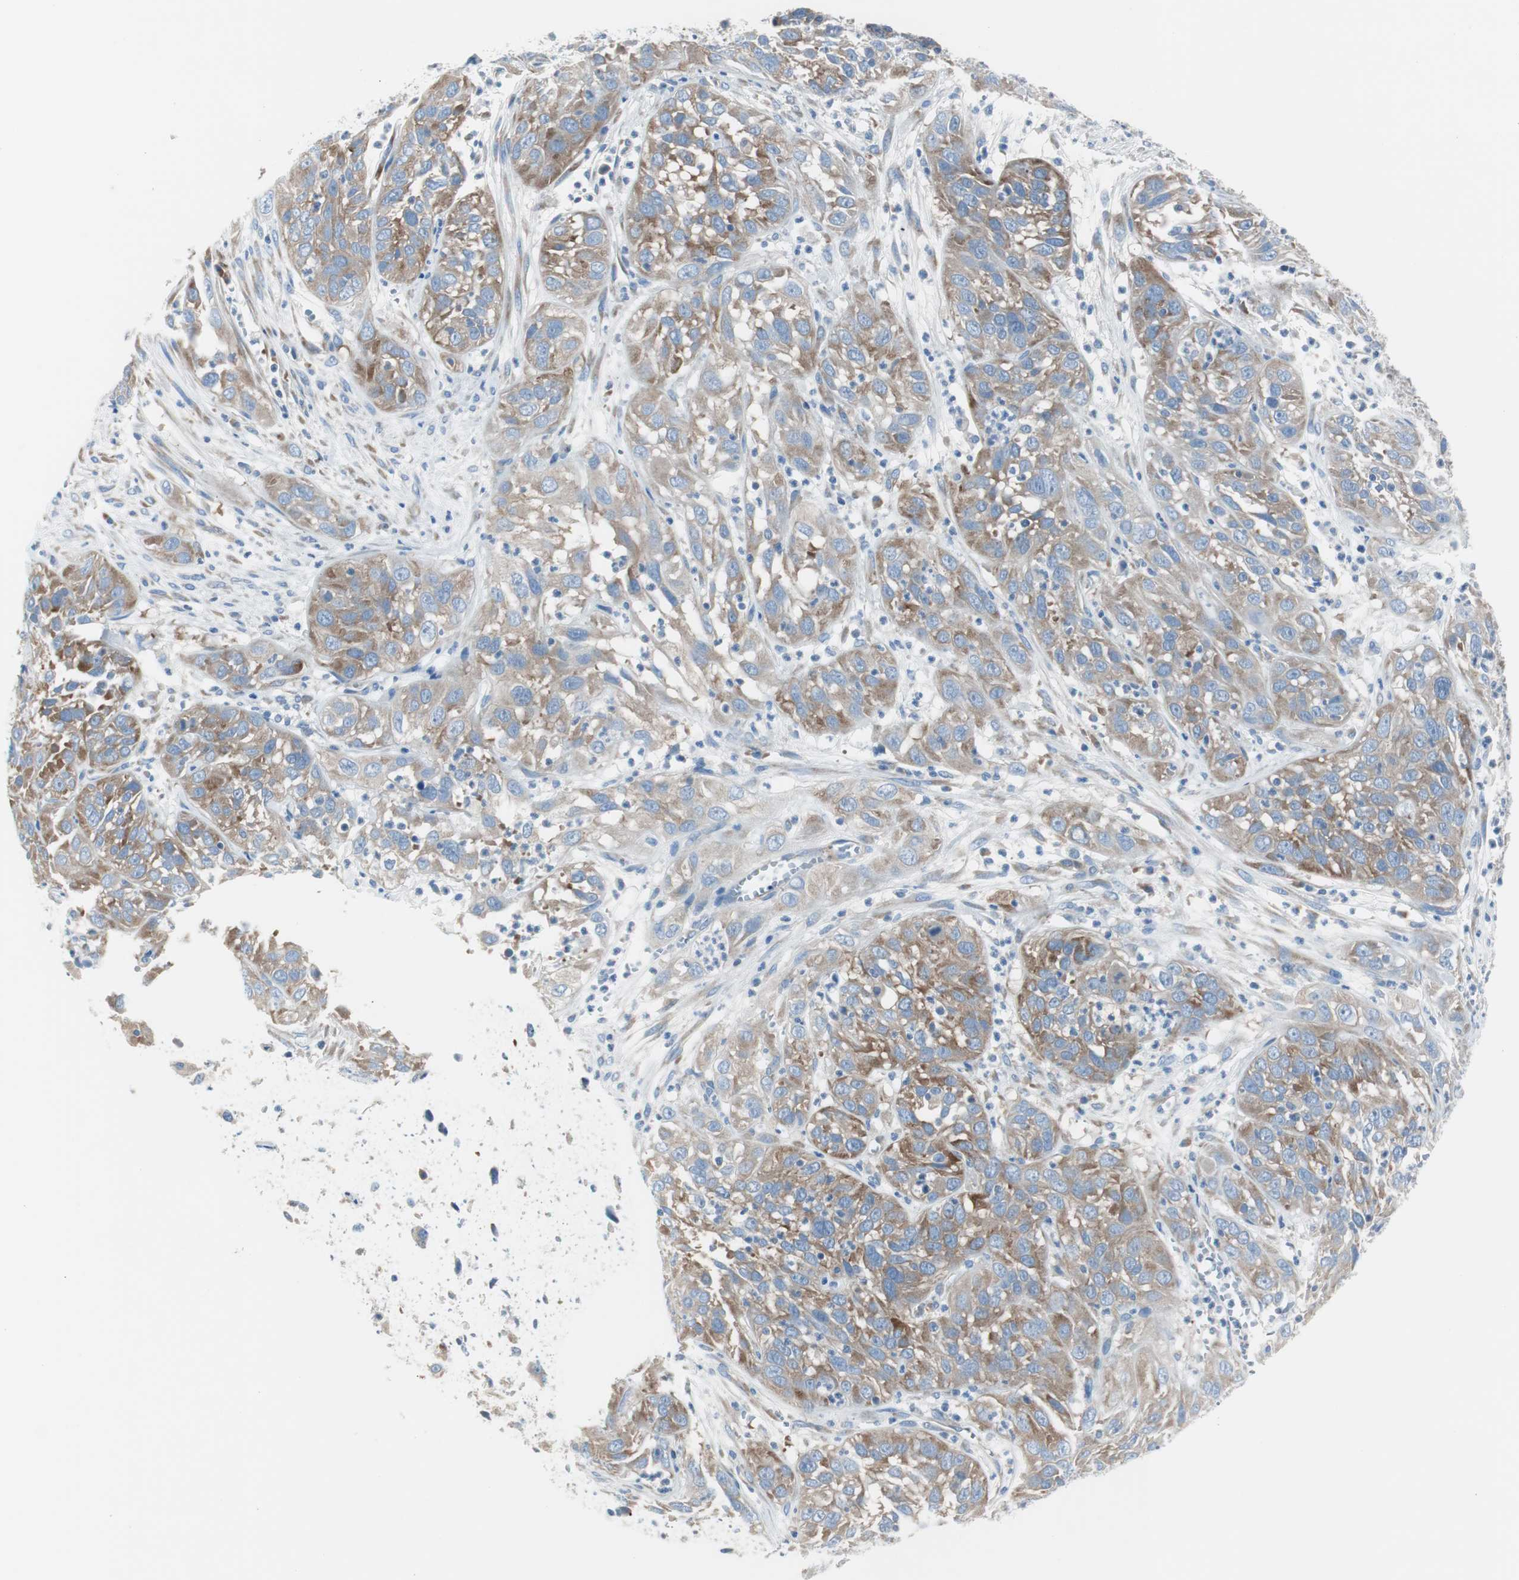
{"staining": {"intensity": "moderate", "quantity": ">75%", "location": "cytoplasmic/membranous"}, "tissue": "cervical cancer", "cell_type": "Tumor cells", "image_type": "cancer", "snomed": [{"axis": "morphology", "description": "Squamous cell carcinoma, NOS"}, {"axis": "topography", "description": "Cervix"}], "caption": "A high-resolution photomicrograph shows IHC staining of cervical cancer, which shows moderate cytoplasmic/membranous positivity in about >75% of tumor cells.", "gene": "RPS12", "patient": {"sex": "female", "age": 32}}